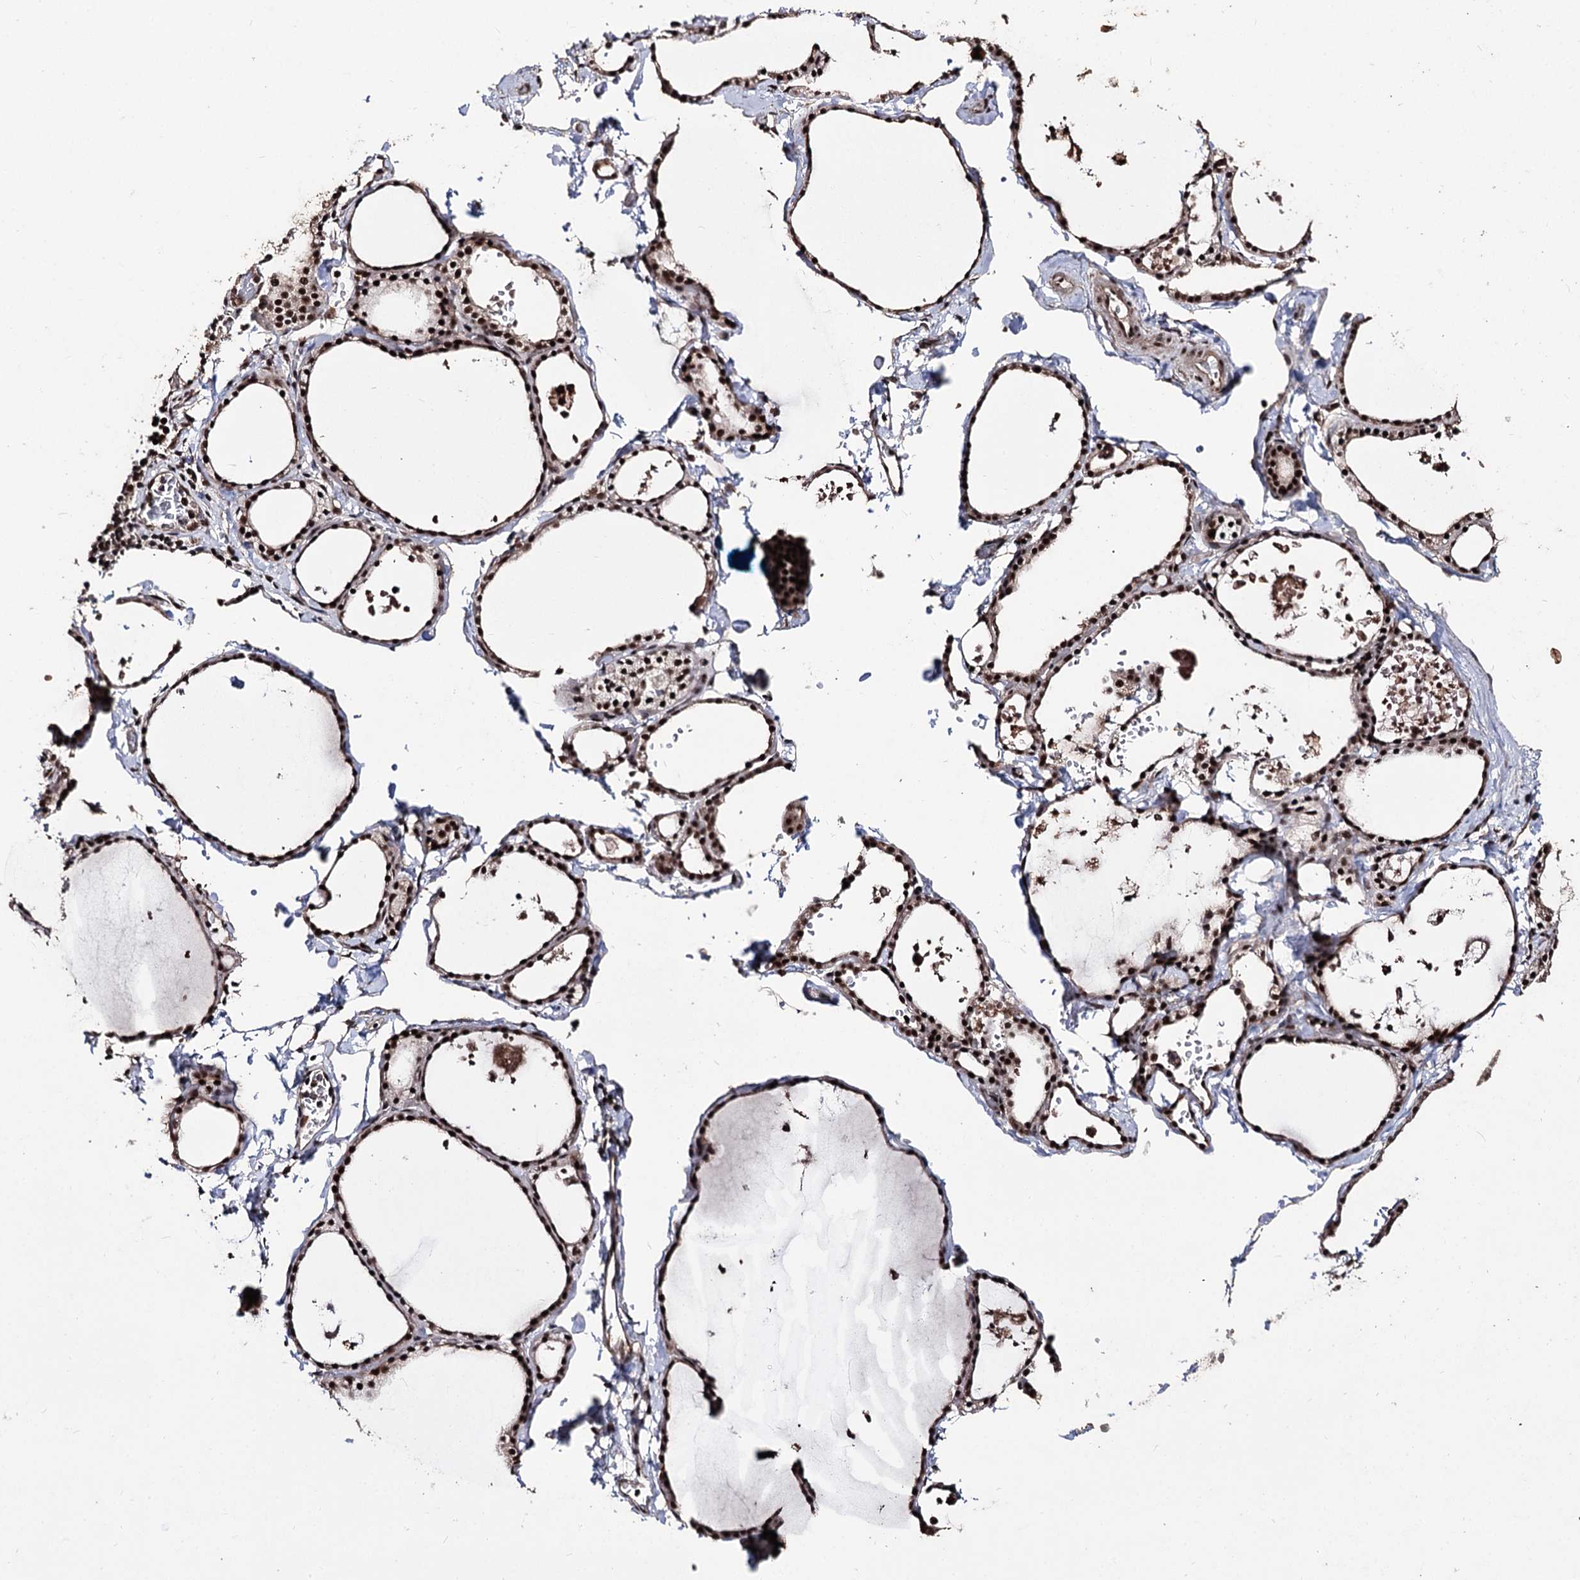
{"staining": {"intensity": "strong", "quantity": ">75%", "location": "nuclear"}, "tissue": "thyroid gland", "cell_type": "Glandular cells", "image_type": "normal", "snomed": [{"axis": "morphology", "description": "Normal tissue, NOS"}, {"axis": "topography", "description": "Thyroid gland"}], "caption": "Brown immunohistochemical staining in normal thyroid gland demonstrates strong nuclear positivity in approximately >75% of glandular cells.", "gene": "U2SURP", "patient": {"sex": "male", "age": 56}}